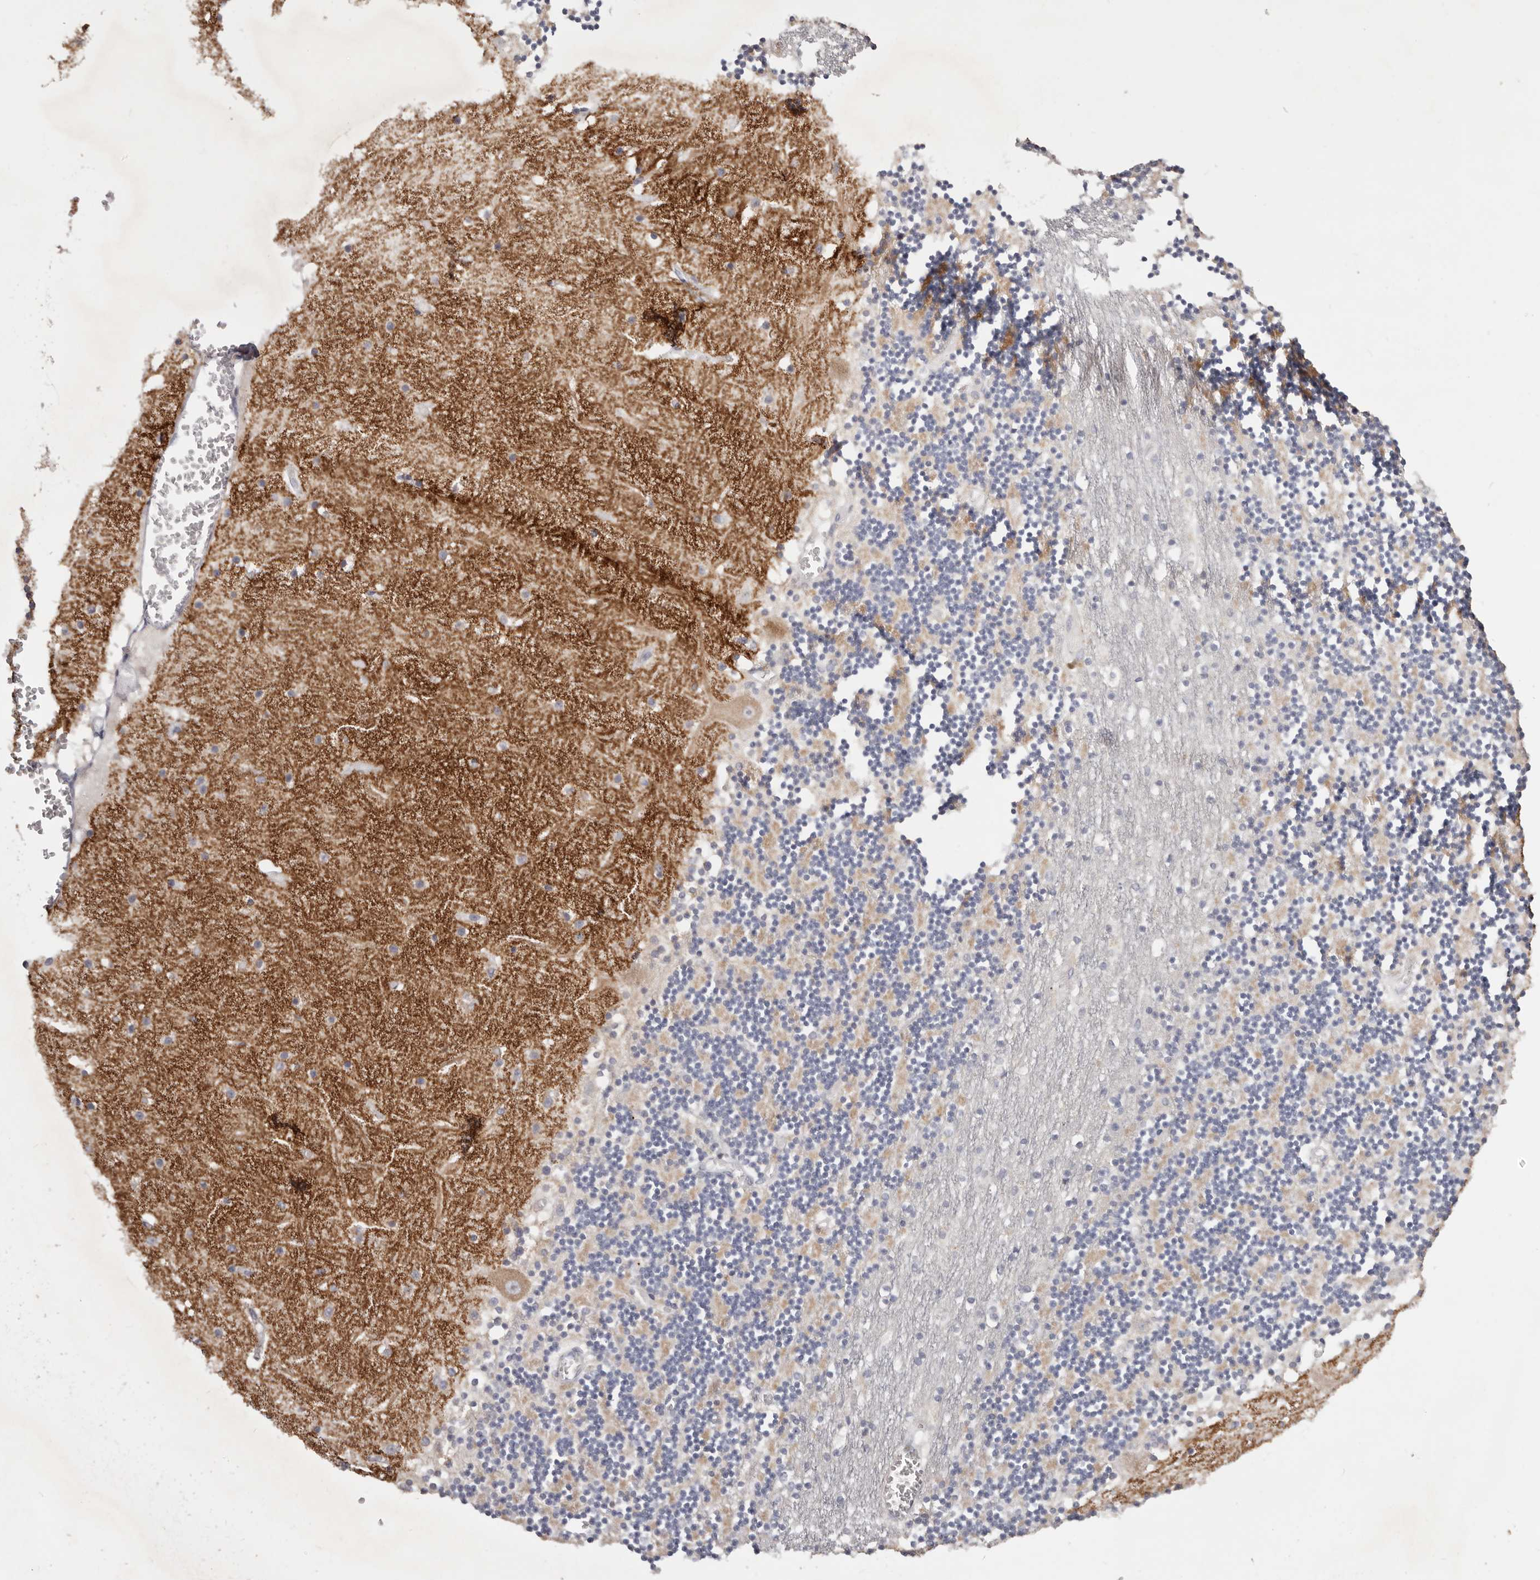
{"staining": {"intensity": "negative", "quantity": "none", "location": "none"}, "tissue": "cerebellum", "cell_type": "Cells in granular layer", "image_type": "normal", "snomed": [{"axis": "morphology", "description": "Normal tissue, NOS"}, {"axis": "topography", "description": "Cerebellum"}], "caption": "Image shows no protein expression in cells in granular layer of unremarkable cerebellum. (Immunohistochemistry (ihc), brightfield microscopy, high magnification).", "gene": "CCDC190", "patient": {"sex": "female", "age": 28}}